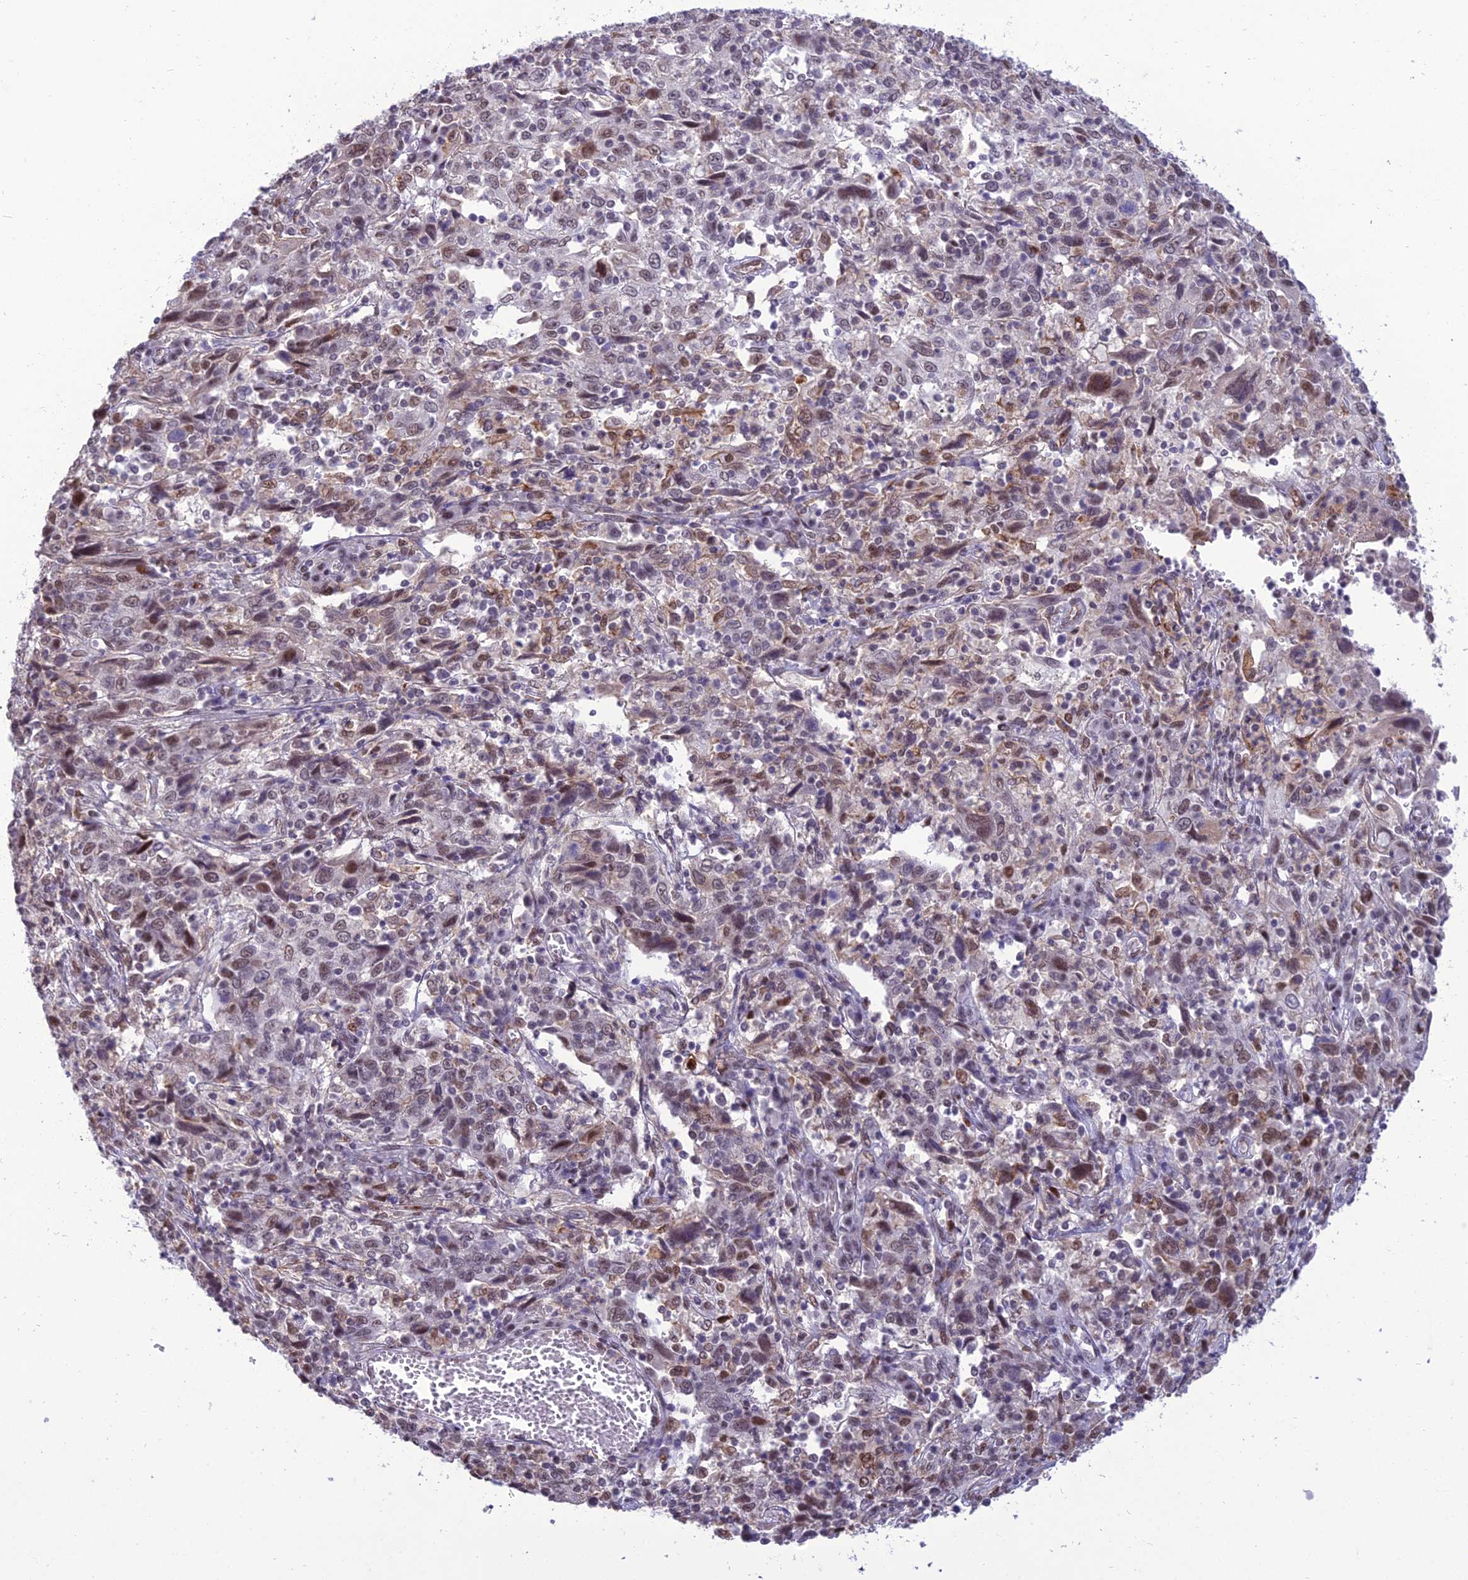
{"staining": {"intensity": "moderate", "quantity": "<25%", "location": "nuclear"}, "tissue": "cervical cancer", "cell_type": "Tumor cells", "image_type": "cancer", "snomed": [{"axis": "morphology", "description": "Squamous cell carcinoma, NOS"}, {"axis": "topography", "description": "Cervix"}], "caption": "A micrograph showing moderate nuclear staining in about <25% of tumor cells in squamous cell carcinoma (cervical), as visualized by brown immunohistochemical staining.", "gene": "RANBP3", "patient": {"sex": "female", "age": 46}}